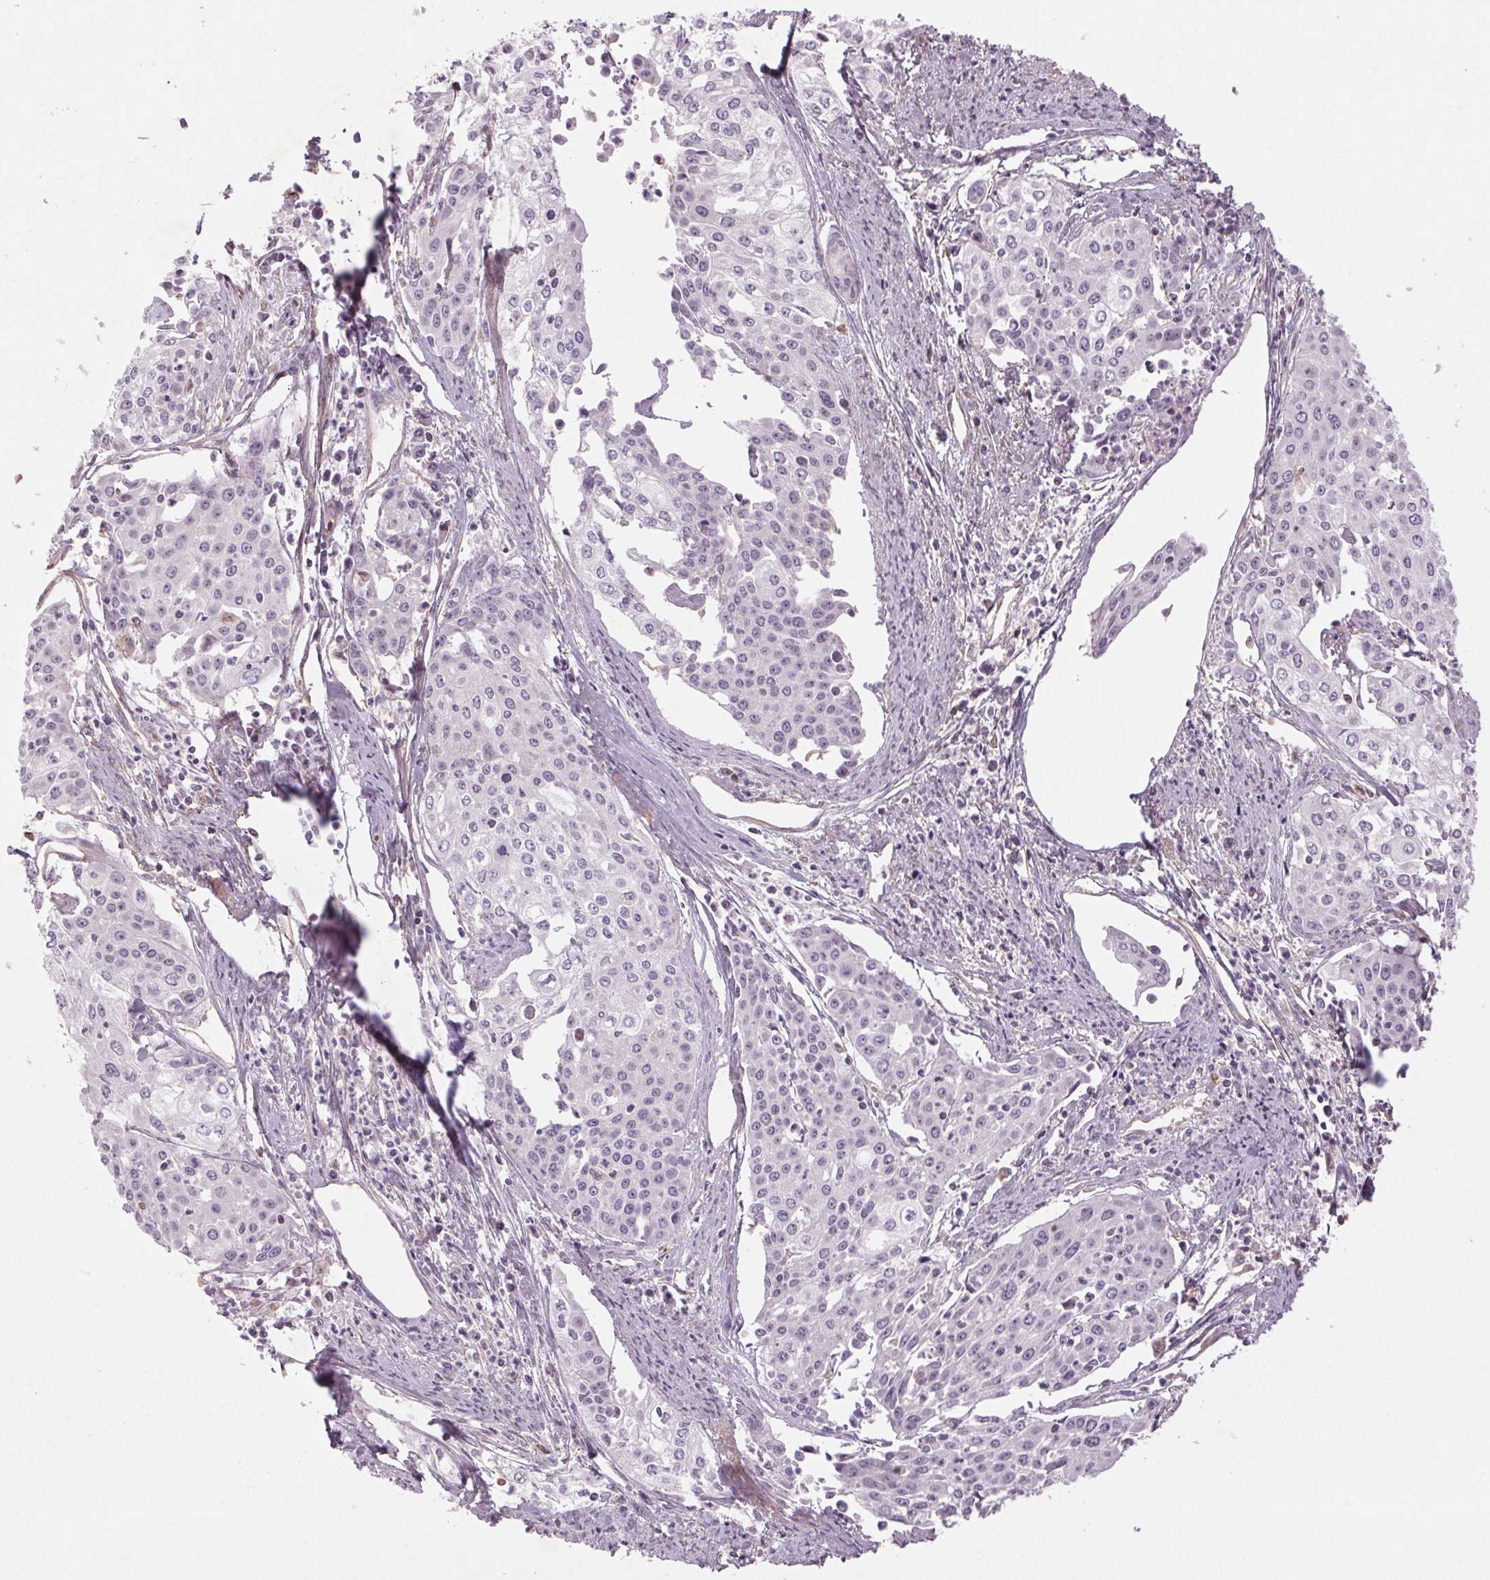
{"staining": {"intensity": "negative", "quantity": "none", "location": "none"}, "tissue": "cervical cancer", "cell_type": "Tumor cells", "image_type": "cancer", "snomed": [{"axis": "morphology", "description": "Squamous cell carcinoma, NOS"}, {"axis": "topography", "description": "Cervix"}], "caption": "The image displays no significant expression in tumor cells of cervical cancer (squamous cell carcinoma).", "gene": "CCSER1", "patient": {"sex": "female", "age": 39}}